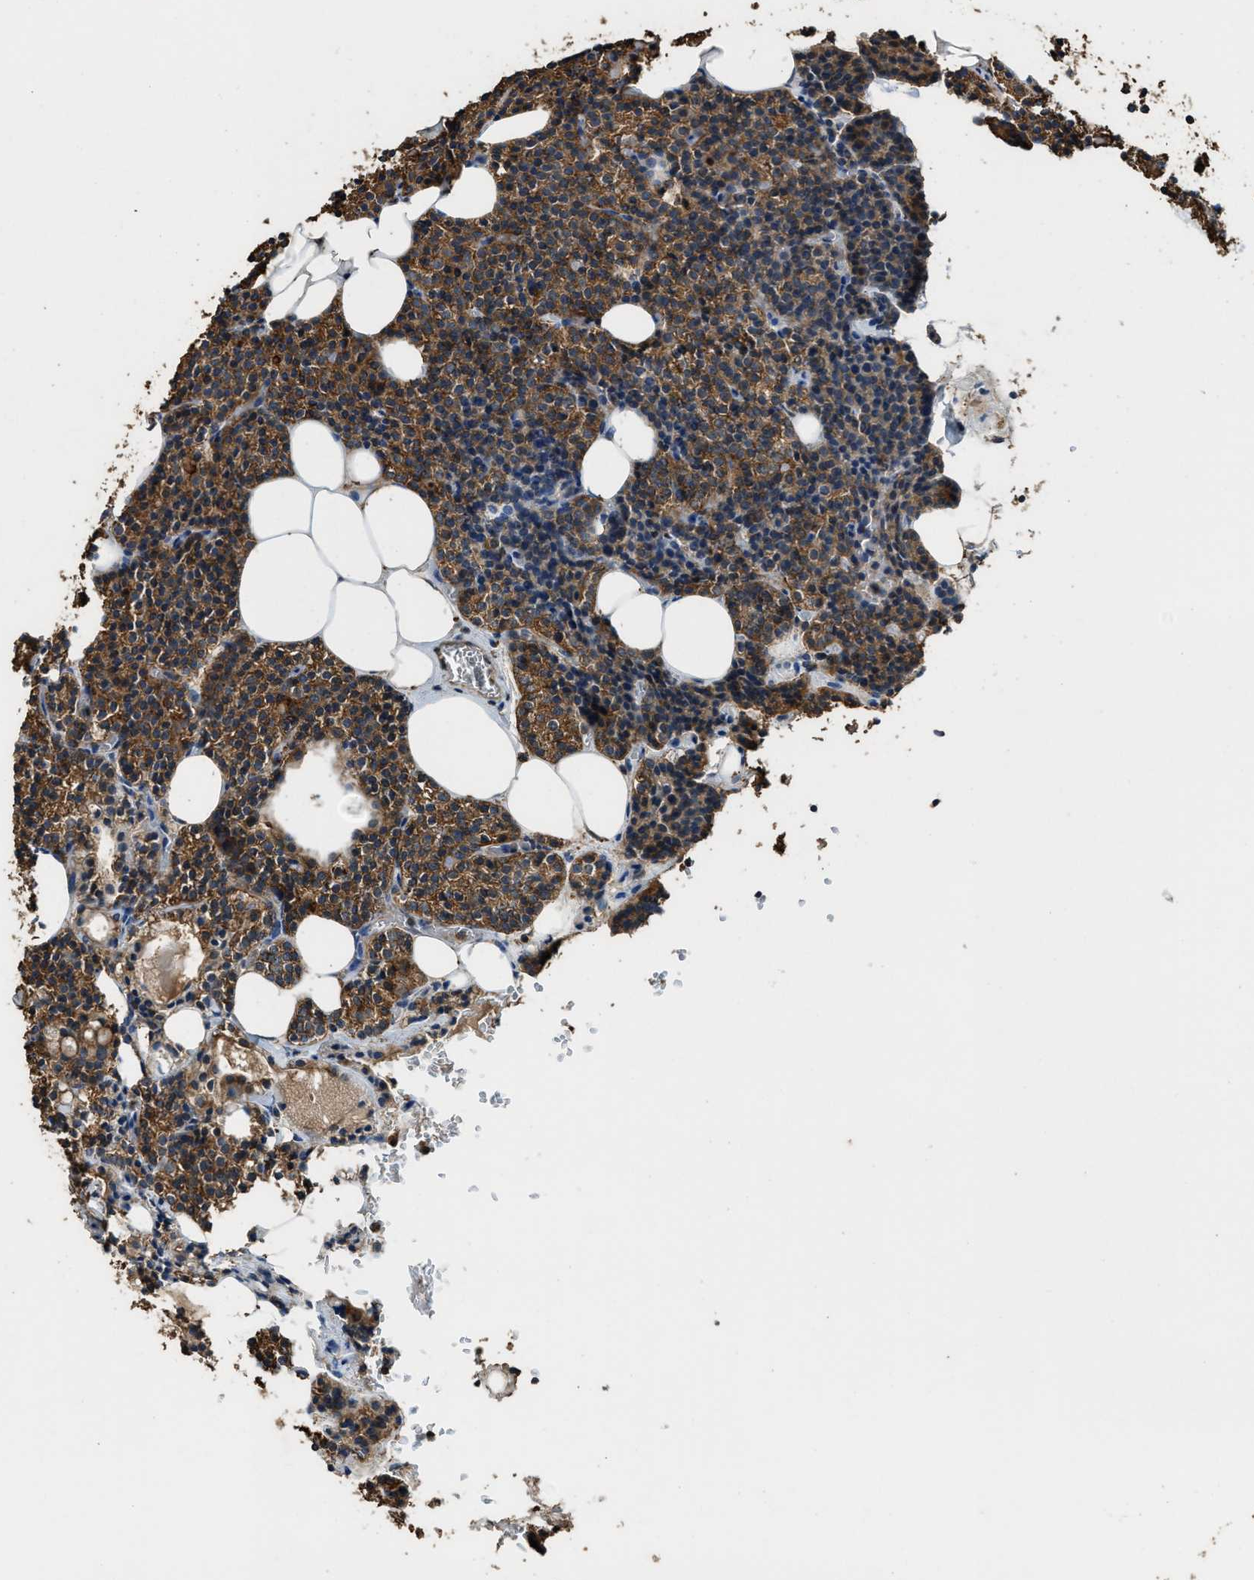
{"staining": {"intensity": "strong", "quantity": ">75%", "location": "cytoplasmic/membranous"}, "tissue": "parathyroid gland", "cell_type": "Glandular cells", "image_type": "normal", "snomed": [{"axis": "morphology", "description": "Normal tissue, NOS"}, {"axis": "morphology", "description": "Adenoma, NOS"}, {"axis": "topography", "description": "Parathyroid gland"}], "caption": "A brown stain shows strong cytoplasmic/membranous staining of a protein in glandular cells of benign parathyroid gland.", "gene": "MAP3K8", "patient": {"sex": "female", "age": 54}}